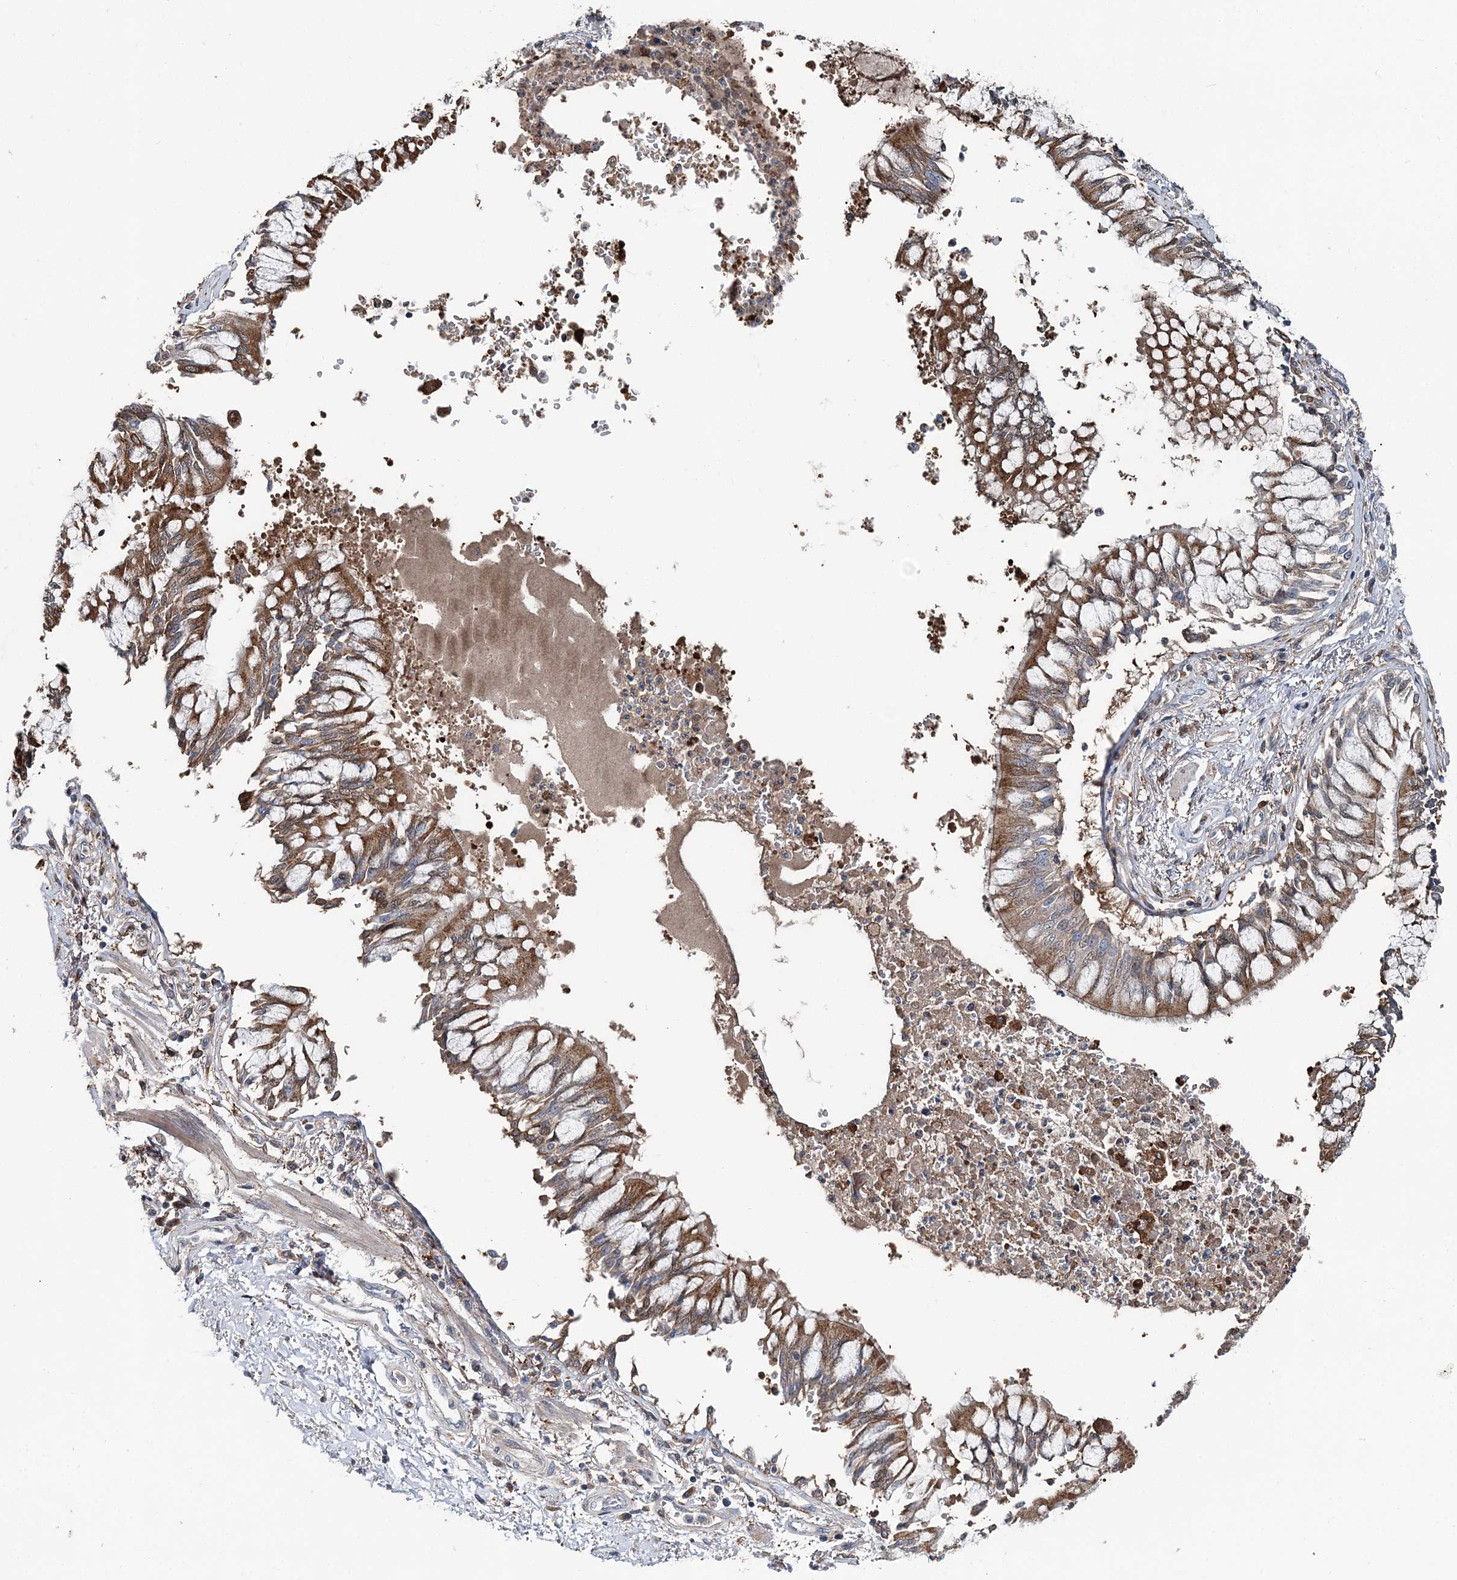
{"staining": {"intensity": "moderate", "quantity": ">75%", "location": "cytoplasmic/membranous"}, "tissue": "bronchus", "cell_type": "Respiratory epithelial cells", "image_type": "normal", "snomed": [{"axis": "morphology", "description": "Normal tissue, NOS"}, {"axis": "topography", "description": "Cartilage tissue"}, {"axis": "topography", "description": "Bronchus"}, {"axis": "topography", "description": "Lung"}], "caption": "Immunohistochemistry (IHC) of normal human bronchus reveals medium levels of moderate cytoplasmic/membranous expression in about >75% of respiratory epithelial cells. (IHC, brightfield microscopy, high magnification).", "gene": "SPOPL", "patient": {"sex": "female", "age": 49}}